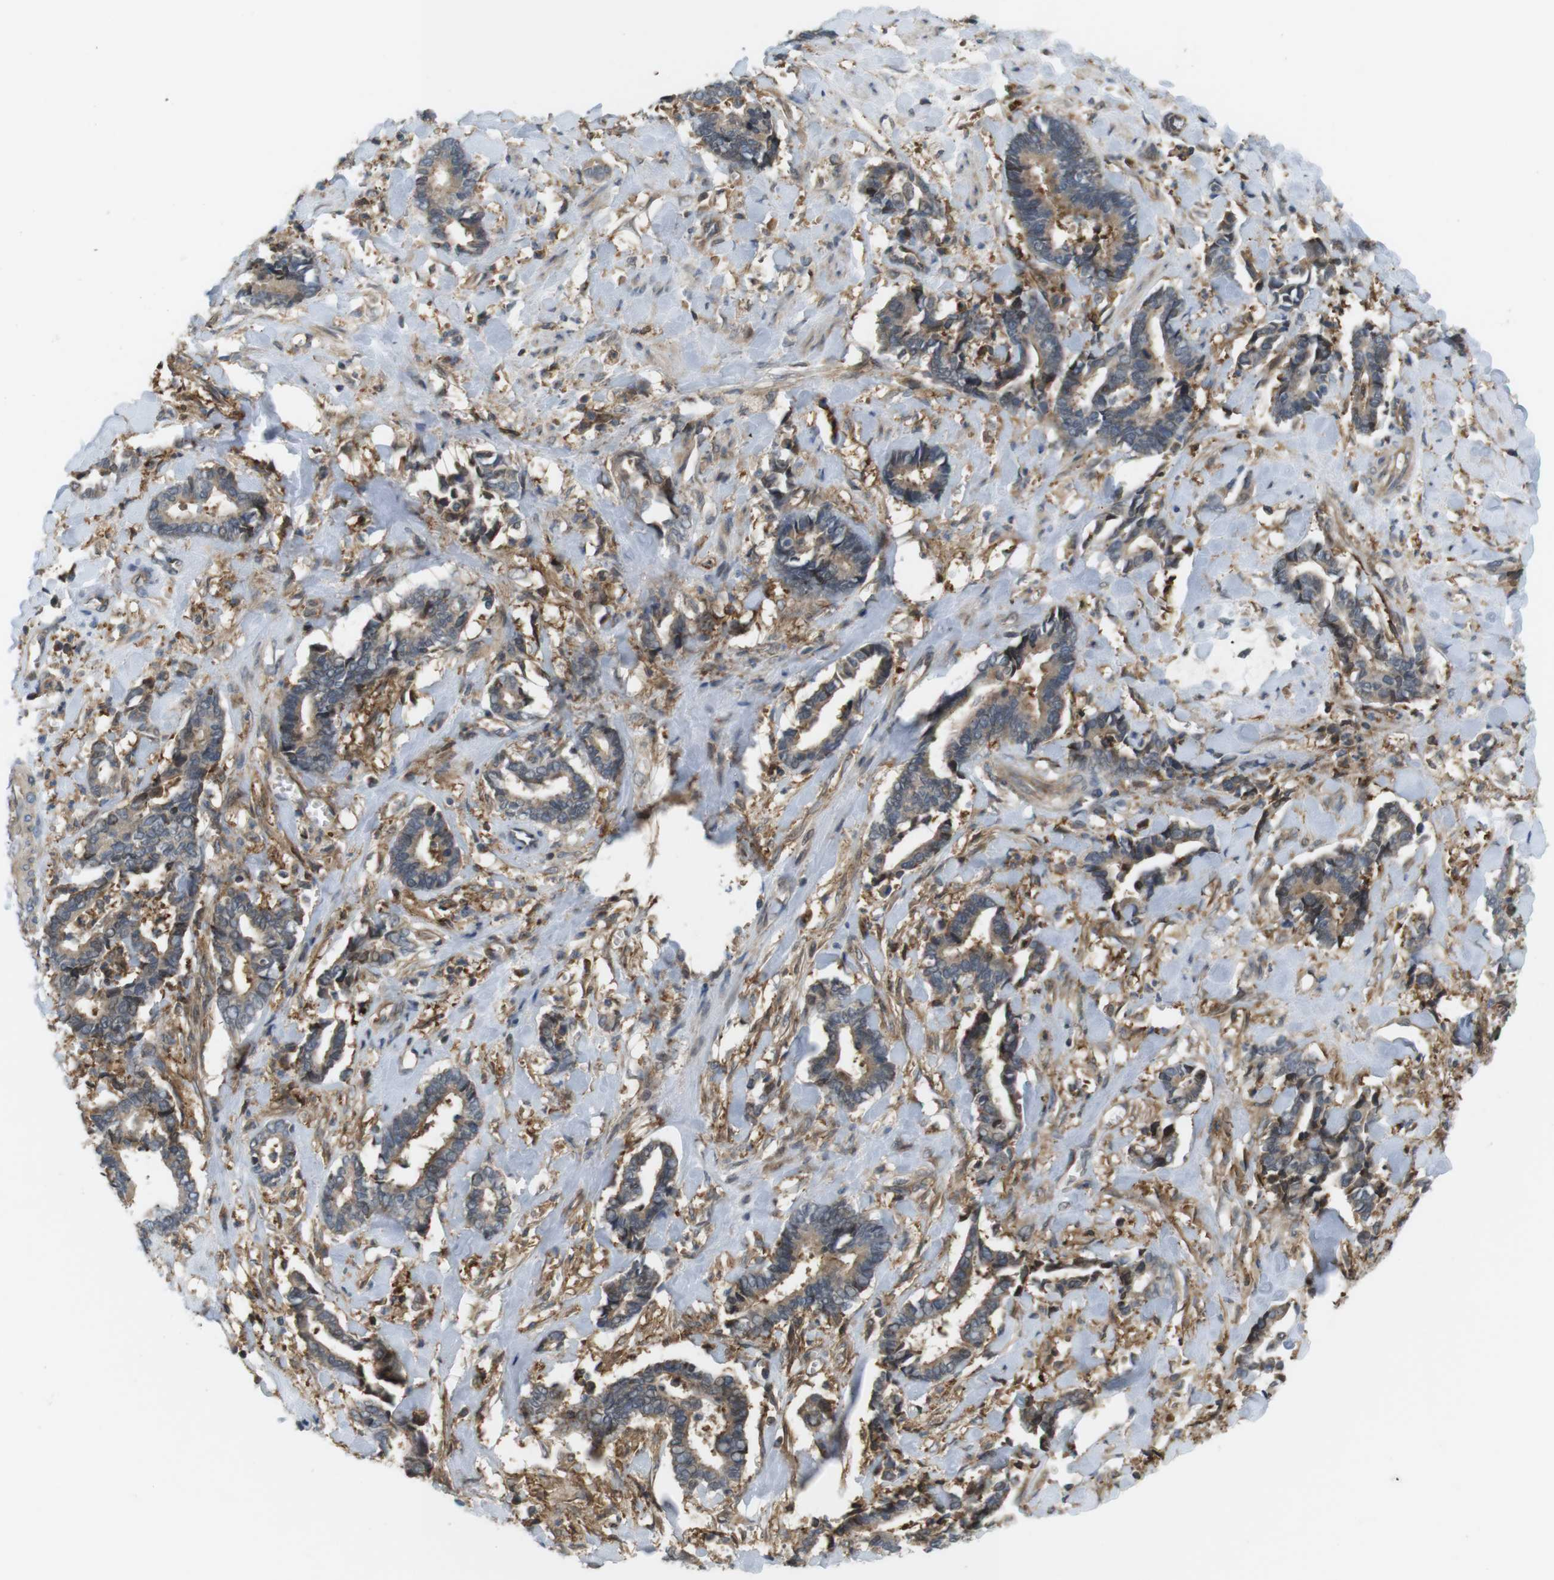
{"staining": {"intensity": "weak", "quantity": ">75%", "location": "cytoplasmic/membranous"}, "tissue": "cervical cancer", "cell_type": "Tumor cells", "image_type": "cancer", "snomed": [{"axis": "morphology", "description": "Adenocarcinoma, NOS"}, {"axis": "topography", "description": "Cervix"}], "caption": "Weak cytoplasmic/membranous protein expression is identified in about >75% of tumor cells in cervical cancer (adenocarcinoma). The protein of interest is shown in brown color, while the nuclei are stained blue.", "gene": "DDAH2", "patient": {"sex": "female", "age": 44}}